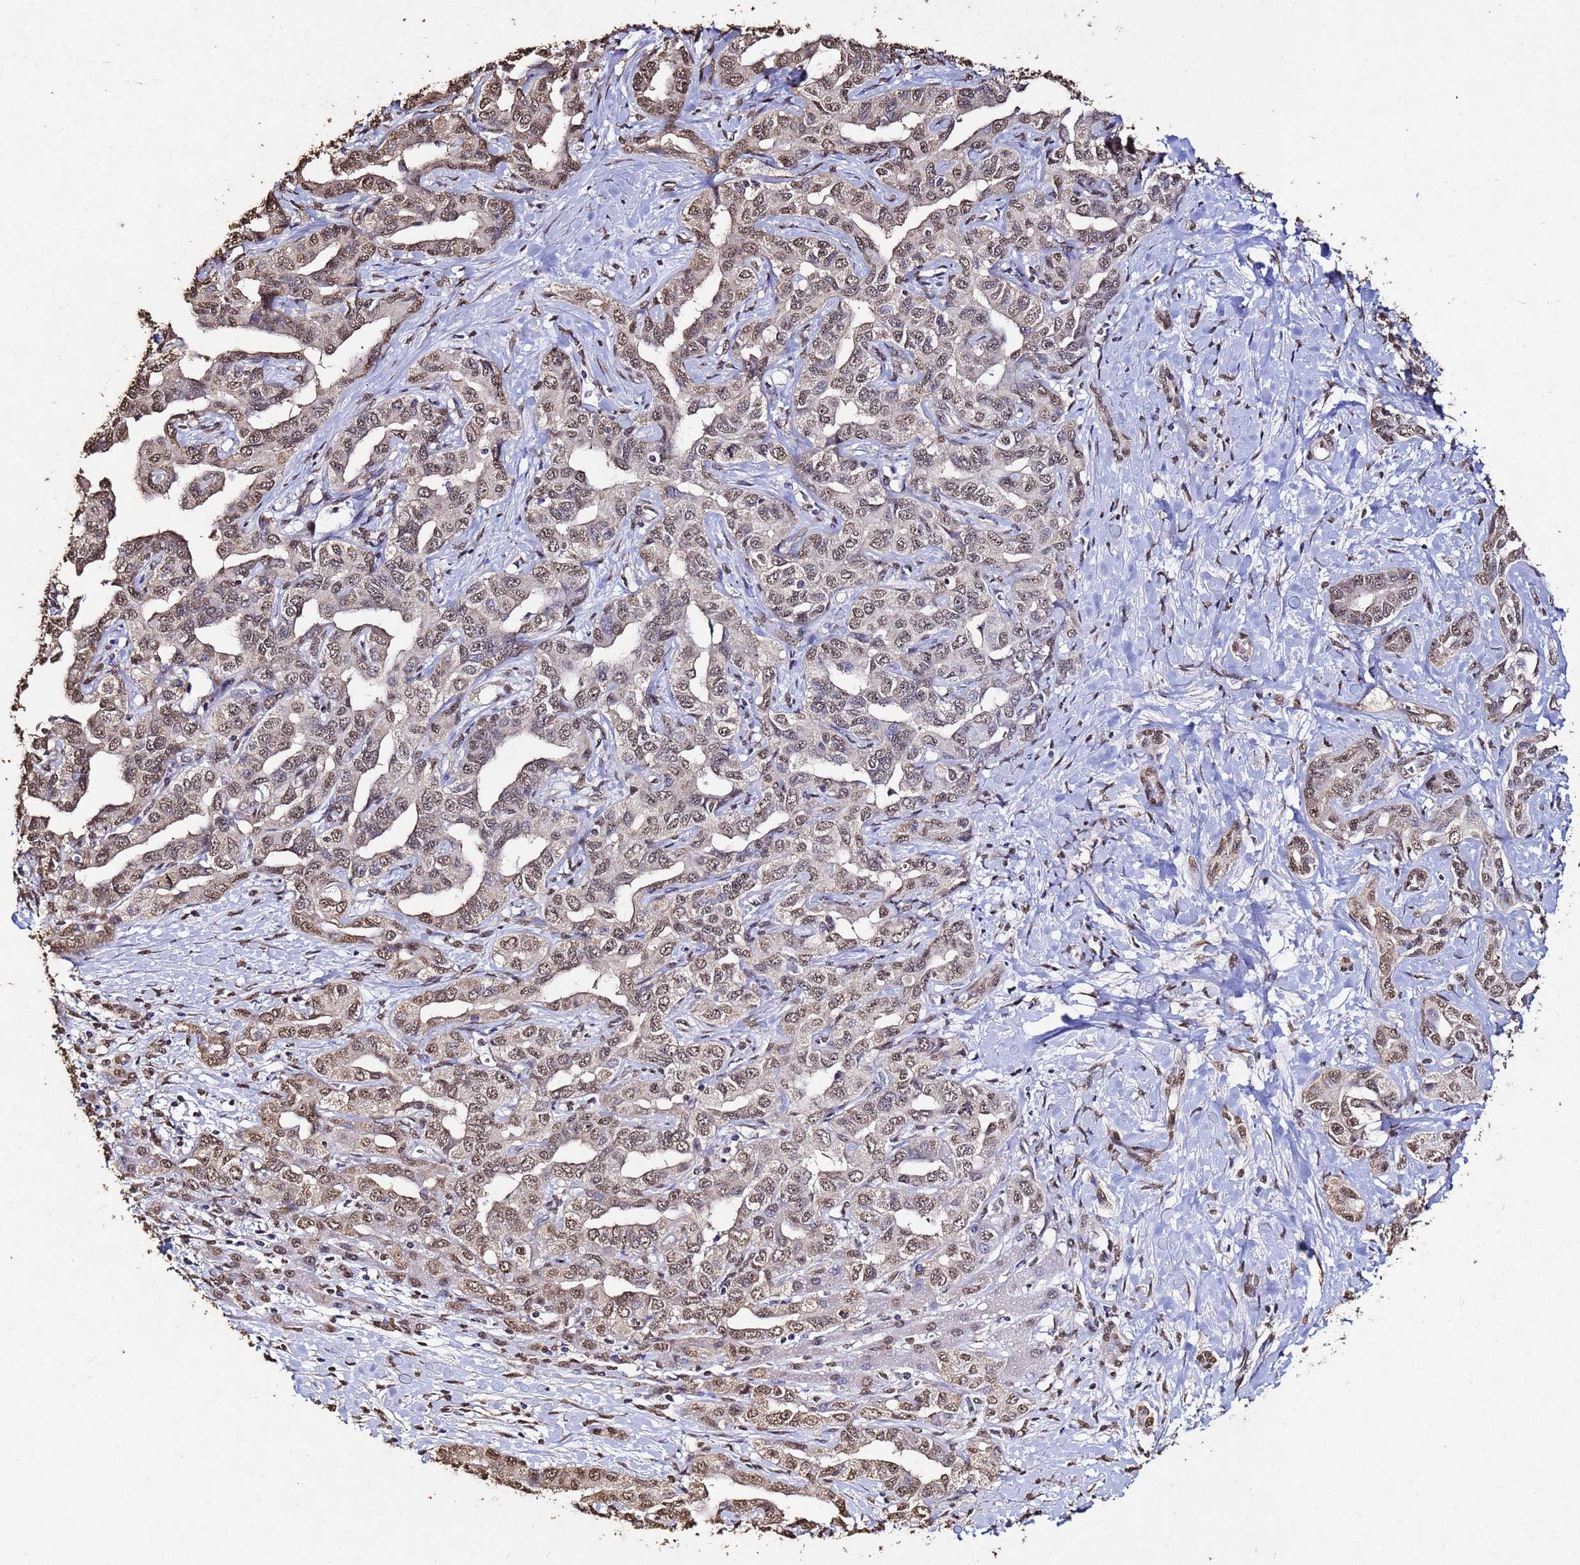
{"staining": {"intensity": "moderate", "quantity": ">75%", "location": "nuclear"}, "tissue": "liver cancer", "cell_type": "Tumor cells", "image_type": "cancer", "snomed": [{"axis": "morphology", "description": "Cholangiocarcinoma"}, {"axis": "topography", "description": "Liver"}], "caption": "Protein staining of liver cholangiocarcinoma tissue exhibits moderate nuclear positivity in about >75% of tumor cells. Using DAB (brown) and hematoxylin (blue) stains, captured at high magnification using brightfield microscopy.", "gene": "MYOCD", "patient": {"sex": "male", "age": 59}}